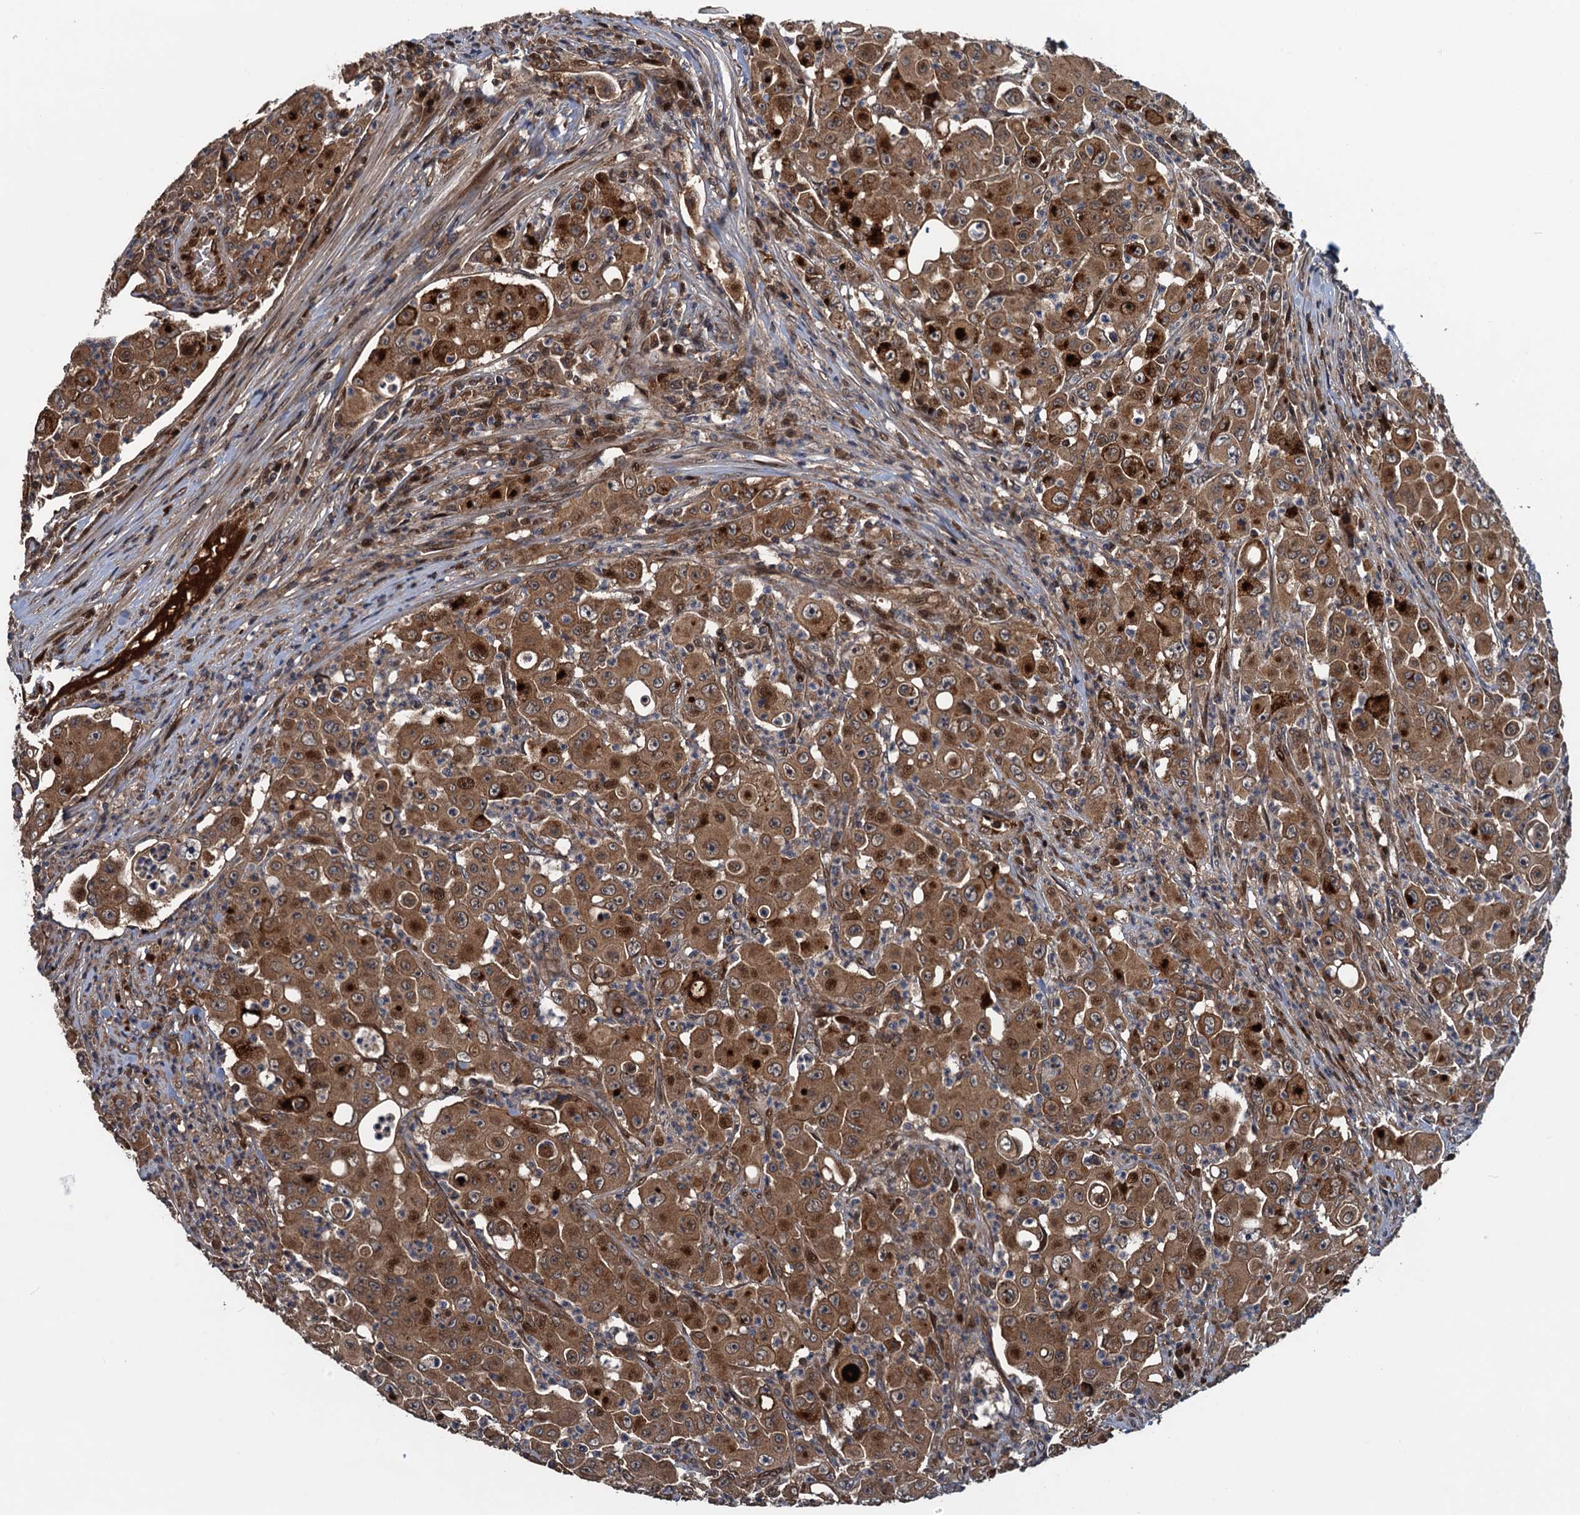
{"staining": {"intensity": "moderate", "quantity": ">75%", "location": "cytoplasmic/membranous,nuclear"}, "tissue": "colorectal cancer", "cell_type": "Tumor cells", "image_type": "cancer", "snomed": [{"axis": "morphology", "description": "Adenocarcinoma, NOS"}, {"axis": "topography", "description": "Colon"}], "caption": "Immunohistochemistry staining of adenocarcinoma (colorectal), which exhibits medium levels of moderate cytoplasmic/membranous and nuclear staining in approximately >75% of tumor cells indicating moderate cytoplasmic/membranous and nuclear protein staining. The staining was performed using DAB (3,3'-diaminobenzidine) (brown) for protein detection and nuclei were counterstained in hematoxylin (blue).", "gene": "RHOBTB1", "patient": {"sex": "male", "age": 51}}